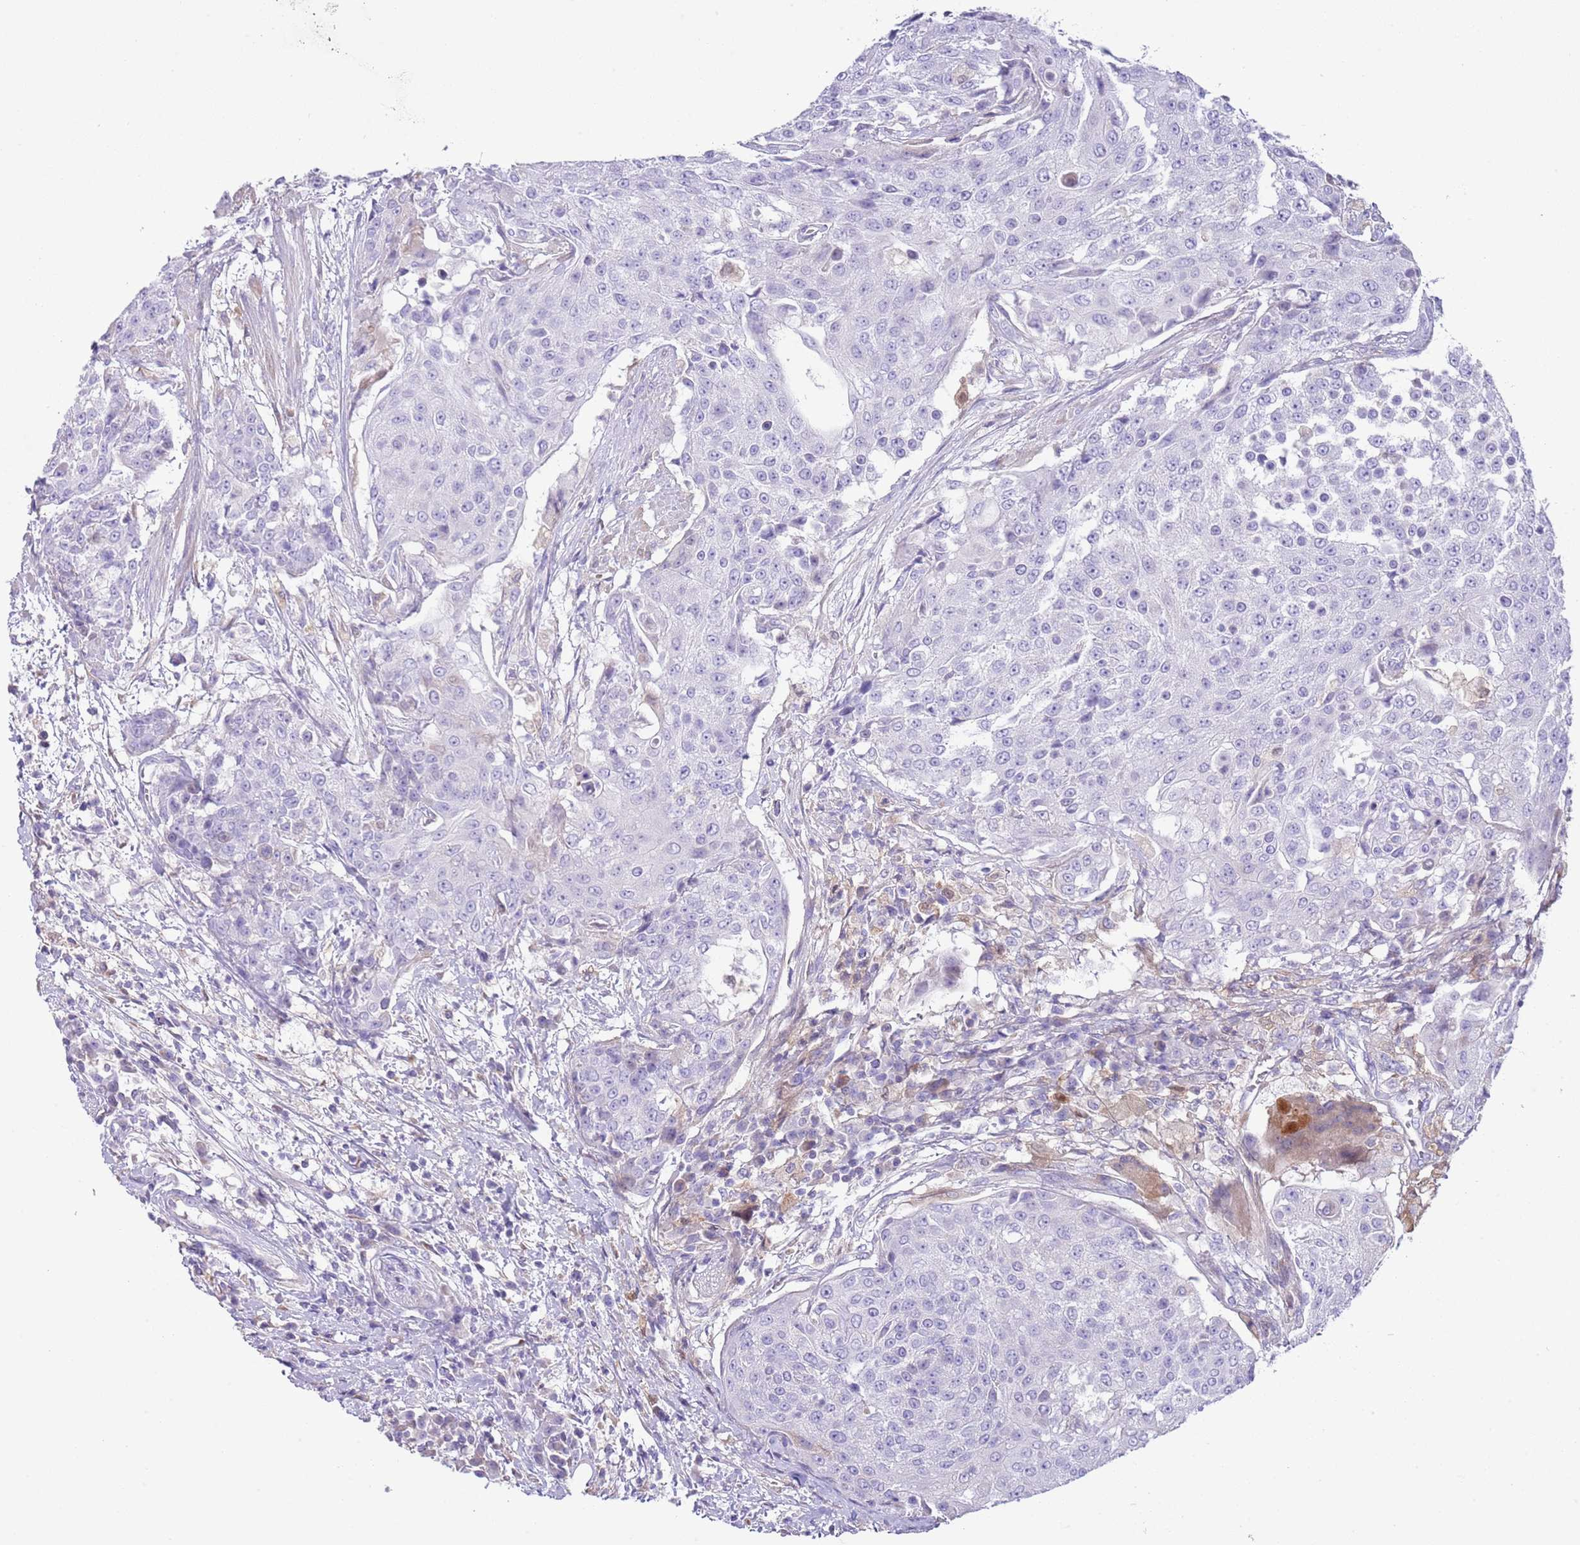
{"staining": {"intensity": "negative", "quantity": "none", "location": "none"}, "tissue": "urothelial cancer", "cell_type": "Tumor cells", "image_type": "cancer", "snomed": [{"axis": "morphology", "description": "Urothelial carcinoma, High grade"}, {"axis": "topography", "description": "Urinary bladder"}], "caption": "This is an immunohistochemistry (IHC) histopathology image of human urothelial cancer. There is no expression in tumor cells.", "gene": "ABHD17C", "patient": {"sex": "female", "age": 63}}